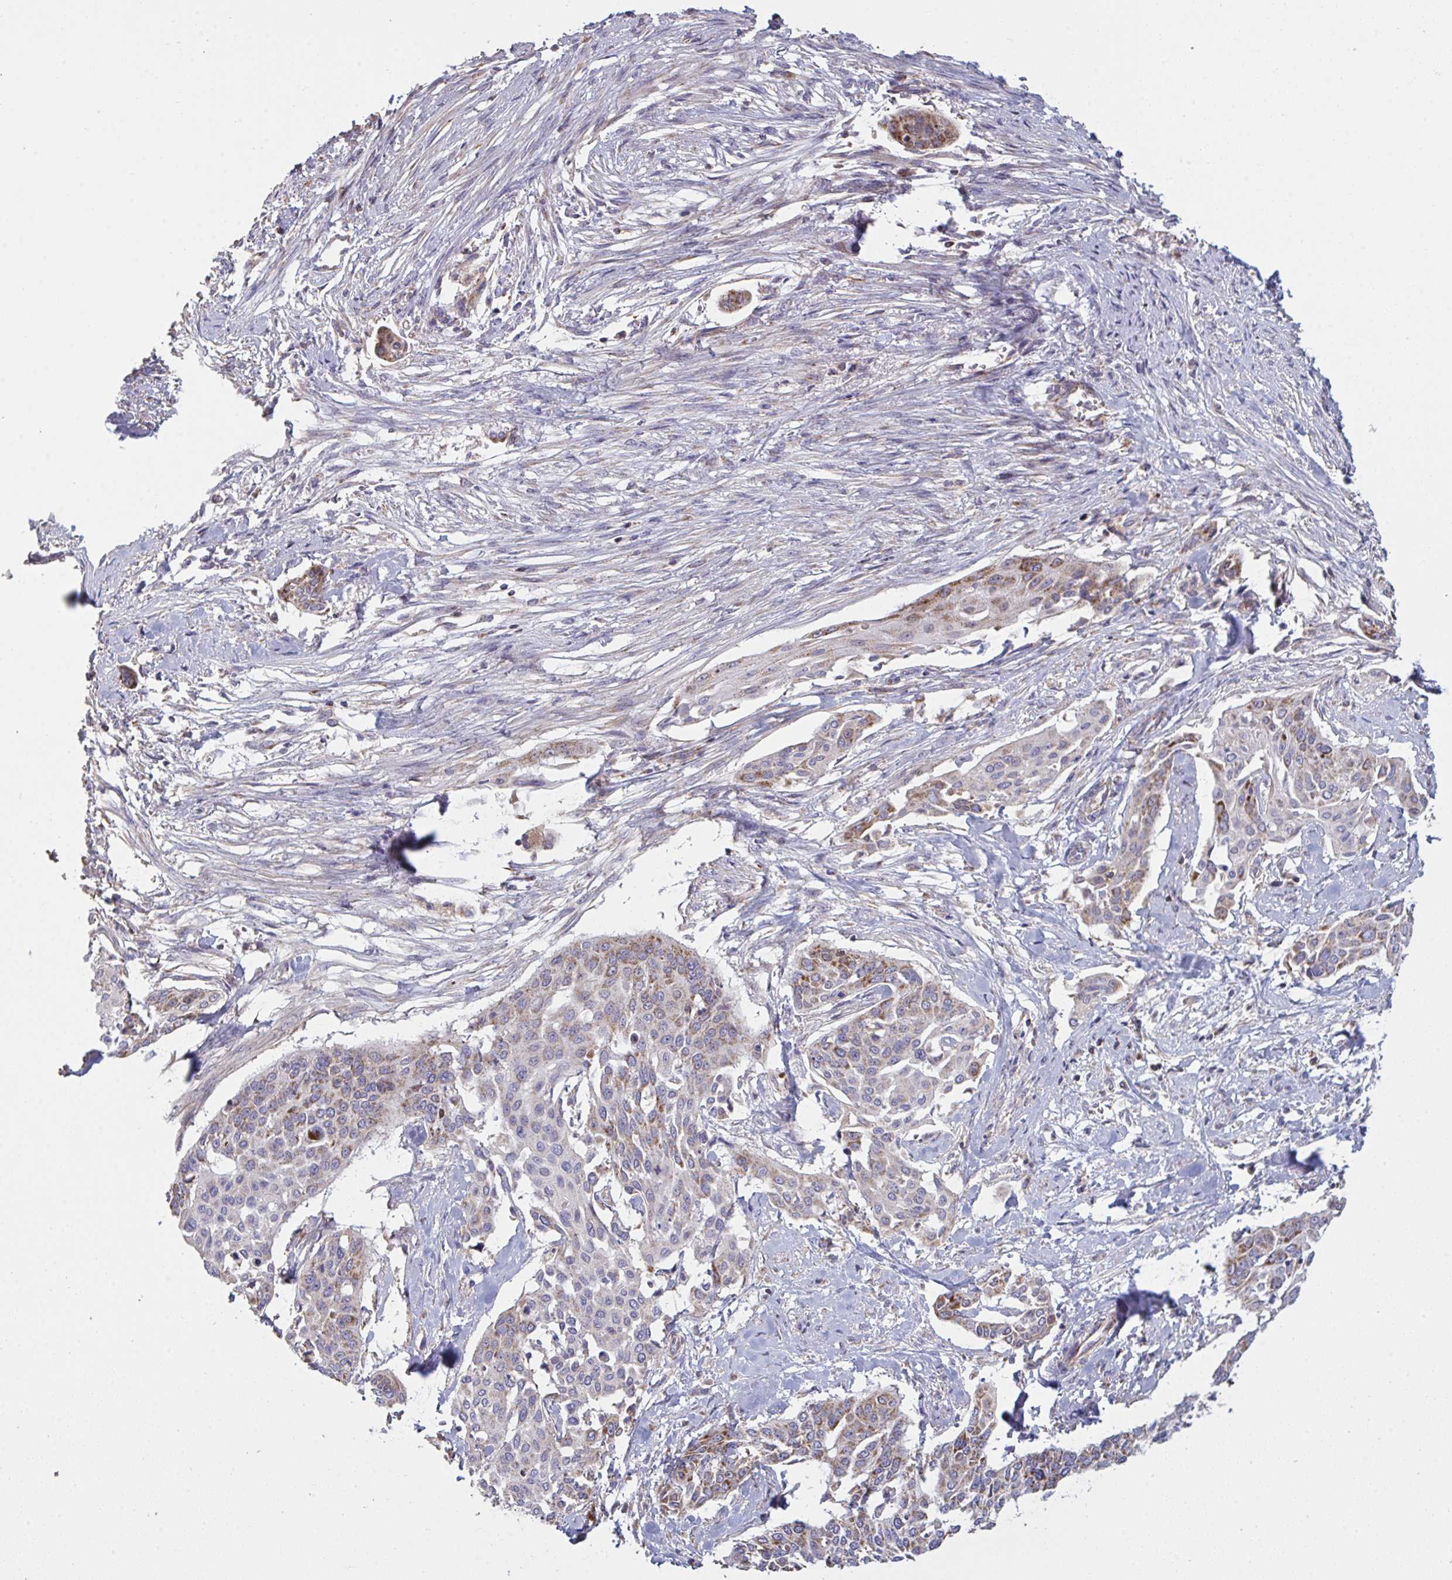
{"staining": {"intensity": "moderate", "quantity": "25%-75%", "location": "cytoplasmic/membranous"}, "tissue": "cervical cancer", "cell_type": "Tumor cells", "image_type": "cancer", "snomed": [{"axis": "morphology", "description": "Squamous cell carcinoma, NOS"}, {"axis": "topography", "description": "Cervix"}], "caption": "Immunohistochemical staining of squamous cell carcinoma (cervical) shows medium levels of moderate cytoplasmic/membranous protein positivity in approximately 25%-75% of tumor cells. (IHC, brightfield microscopy, high magnification).", "gene": "MICOS10", "patient": {"sex": "female", "age": 44}}